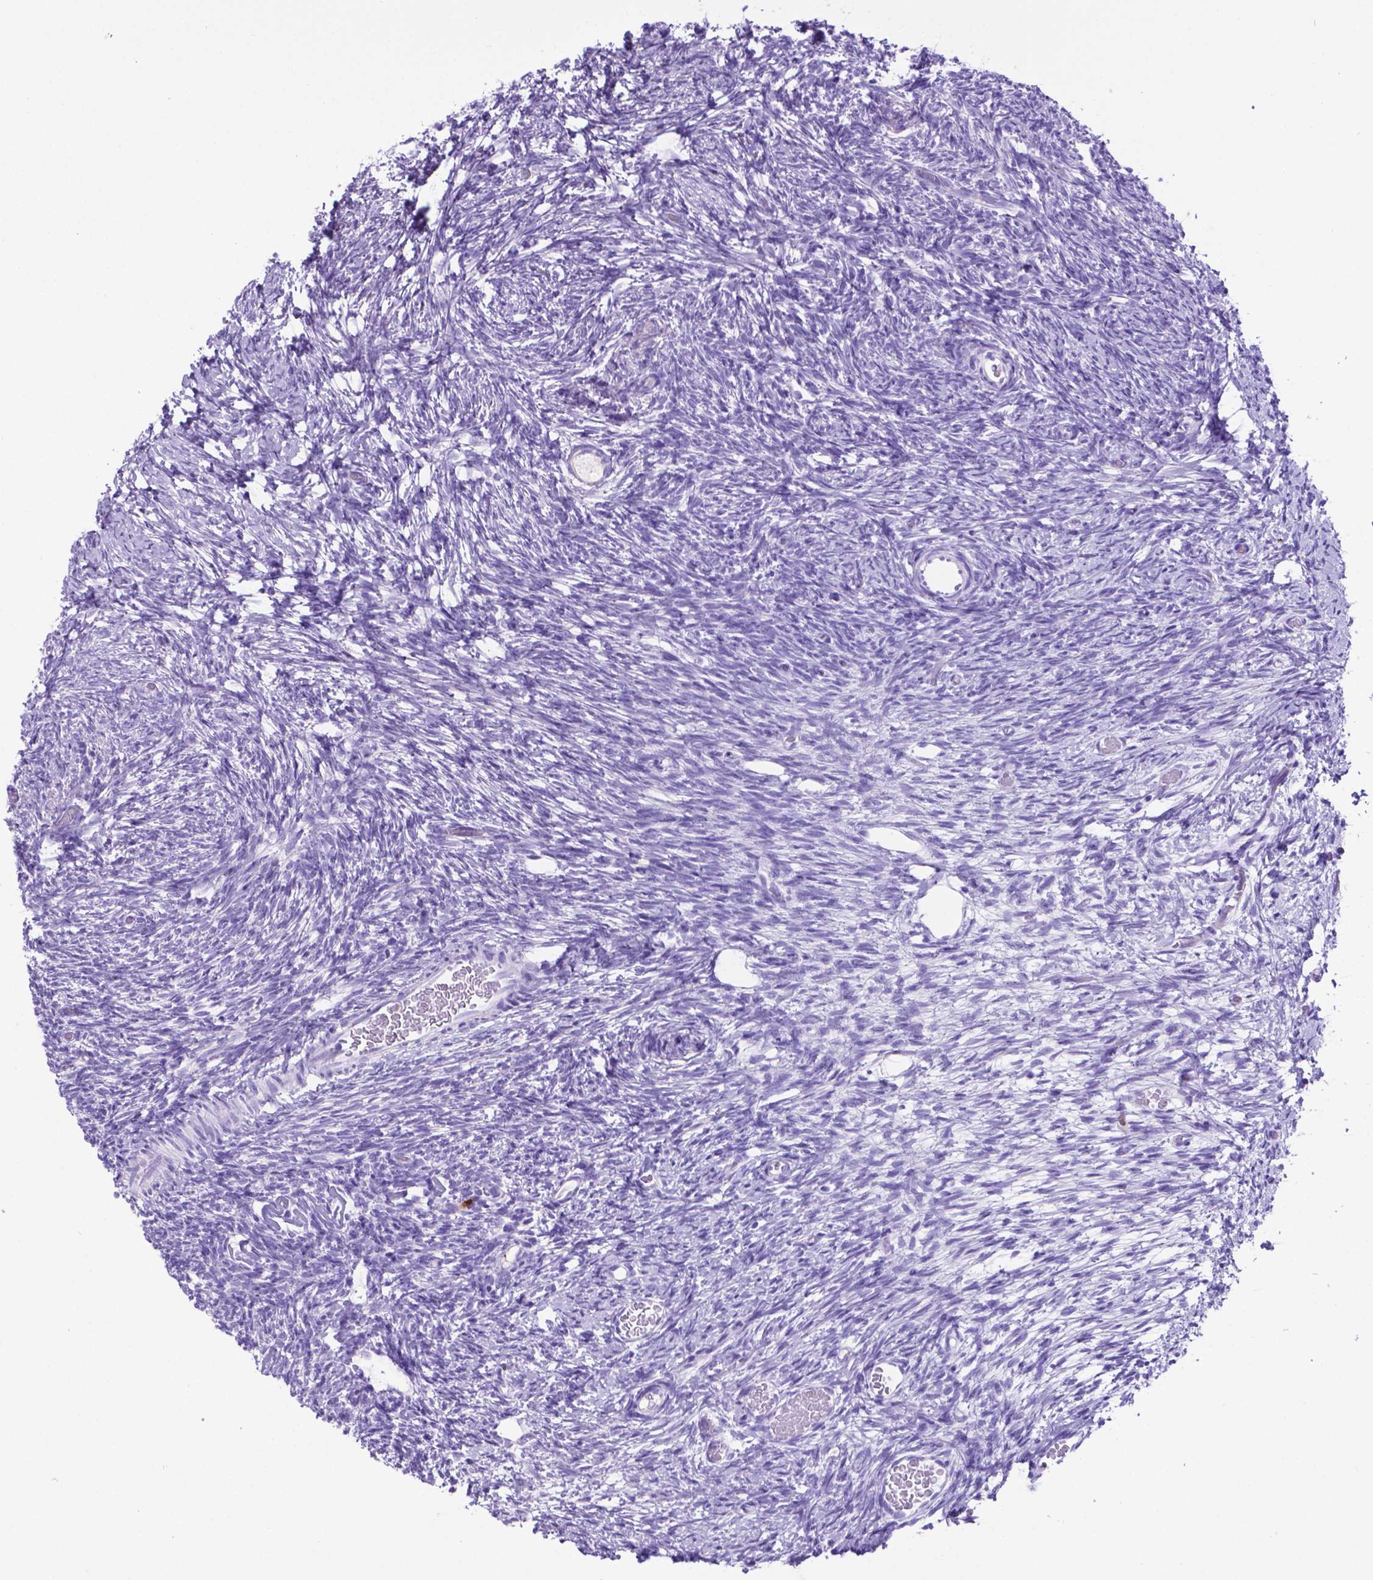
{"staining": {"intensity": "negative", "quantity": "none", "location": "none"}, "tissue": "ovary", "cell_type": "Follicle cells", "image_type": "normal", "snomed": [{"axis": "morphology", "description": "Normal tissue, NOS"}, {"axis": "topography", "description": "Ovary"}], "caption": "IHC of unremarkable ovary shows no positivity in follicle cells. (Immunohistochemistry, brightfield microscopy, high magnification).", "gene": "LZTR1", "patient": {"sex": "female", "age": 39}}